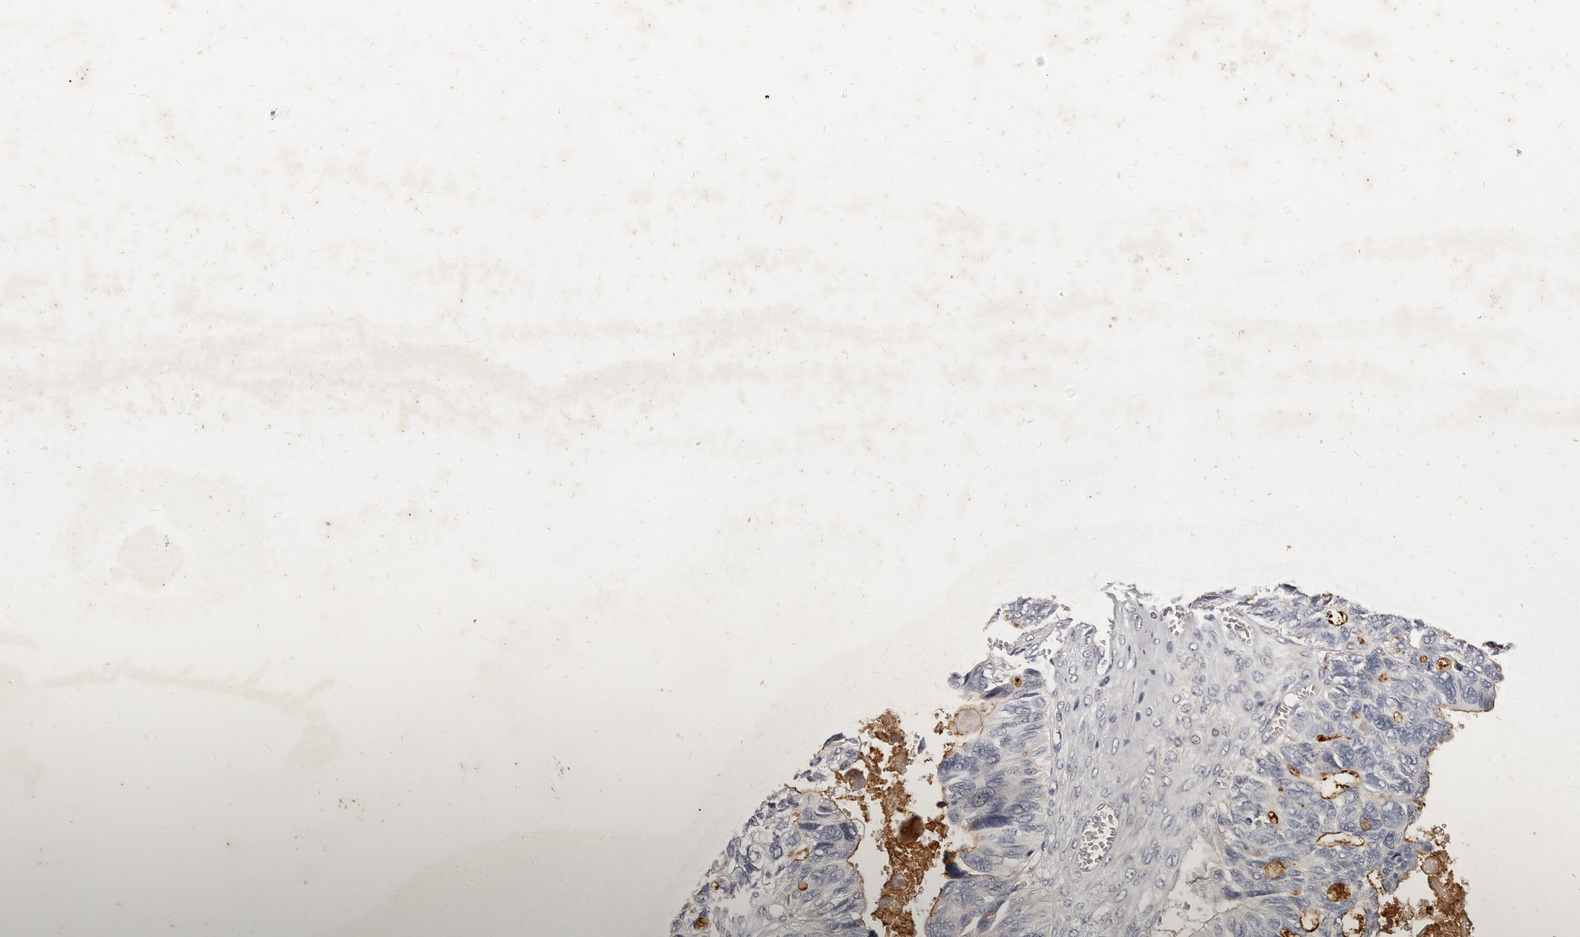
{"staining": {"intensity": "moderate", "quantity": ">75%", "location": "cytoplasmic/membranous"}, "tissue": "ovarian cancer", "cell_type": "Tumor cells", "image_type": "cancer", "snomed": [{"axis": "morphology", "description": "Cystadenocarcinoma, serous, NOS"}, {"axis": "topography", "description": "Ovary"}], "caption": "This micrograph reveals immunohistochemistry staining of human ovarian cancer (serous cystadenocarcinoma), with medium moderate cytoplasmic/membranous staining in approximately >75% of tumor cells.", "gene": "GPRC5C", "patient": {"sex": "female", "age": 79}}